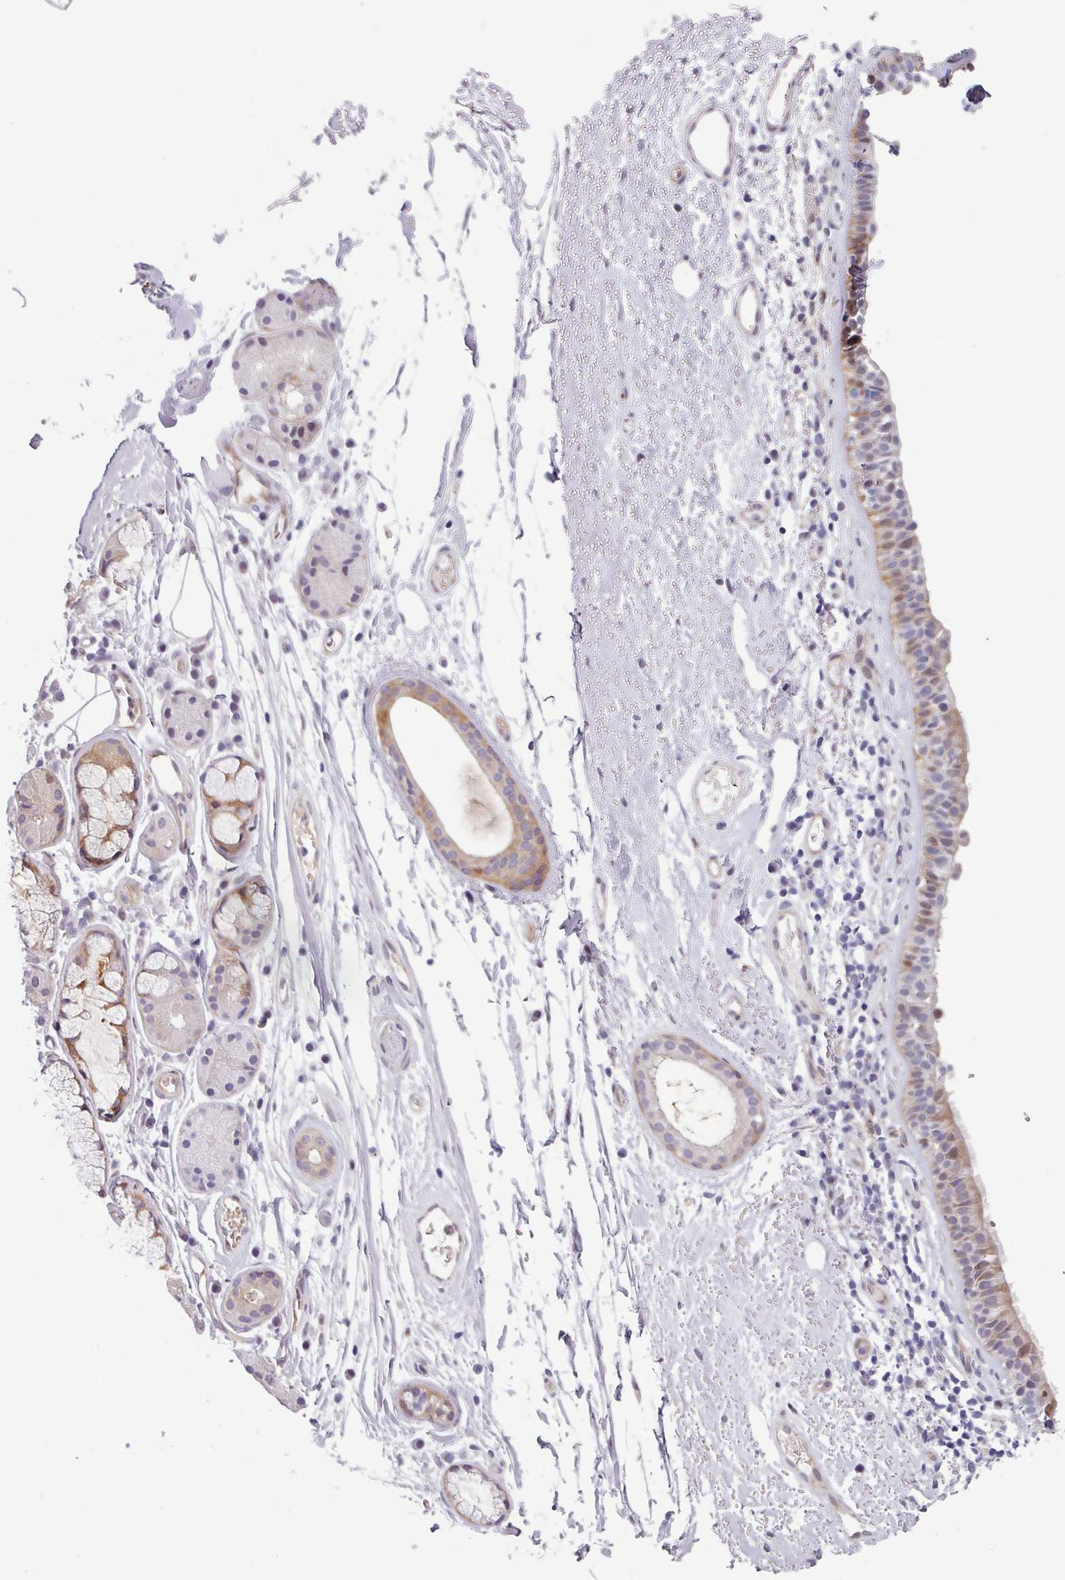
{"staining": {"intensity": "moderate", "quantity": "<25%", "location": "cytoplasmic/membranous"}, "tissue": "nasopharynx", "cell_type": "Respiratory epithelial cells", "image_type": "normal", "snomed": [{"axis": "morphology", "description": "Normal tissue, NOS"}, {"axis": "topography", "description": "Cartilage tissue"}, {"axis": "topography", "description": "Nasopharynx"}], "caption": "Approximately <25% of respiratory epithelial cells in benign nasopharynx exhibit moderate cytoplasmic/membranous protein staining as visualized by brown immunohistochemical staining.", "gene": "PRAMEF12", "patient": {"sex": "male", "age": 56}}